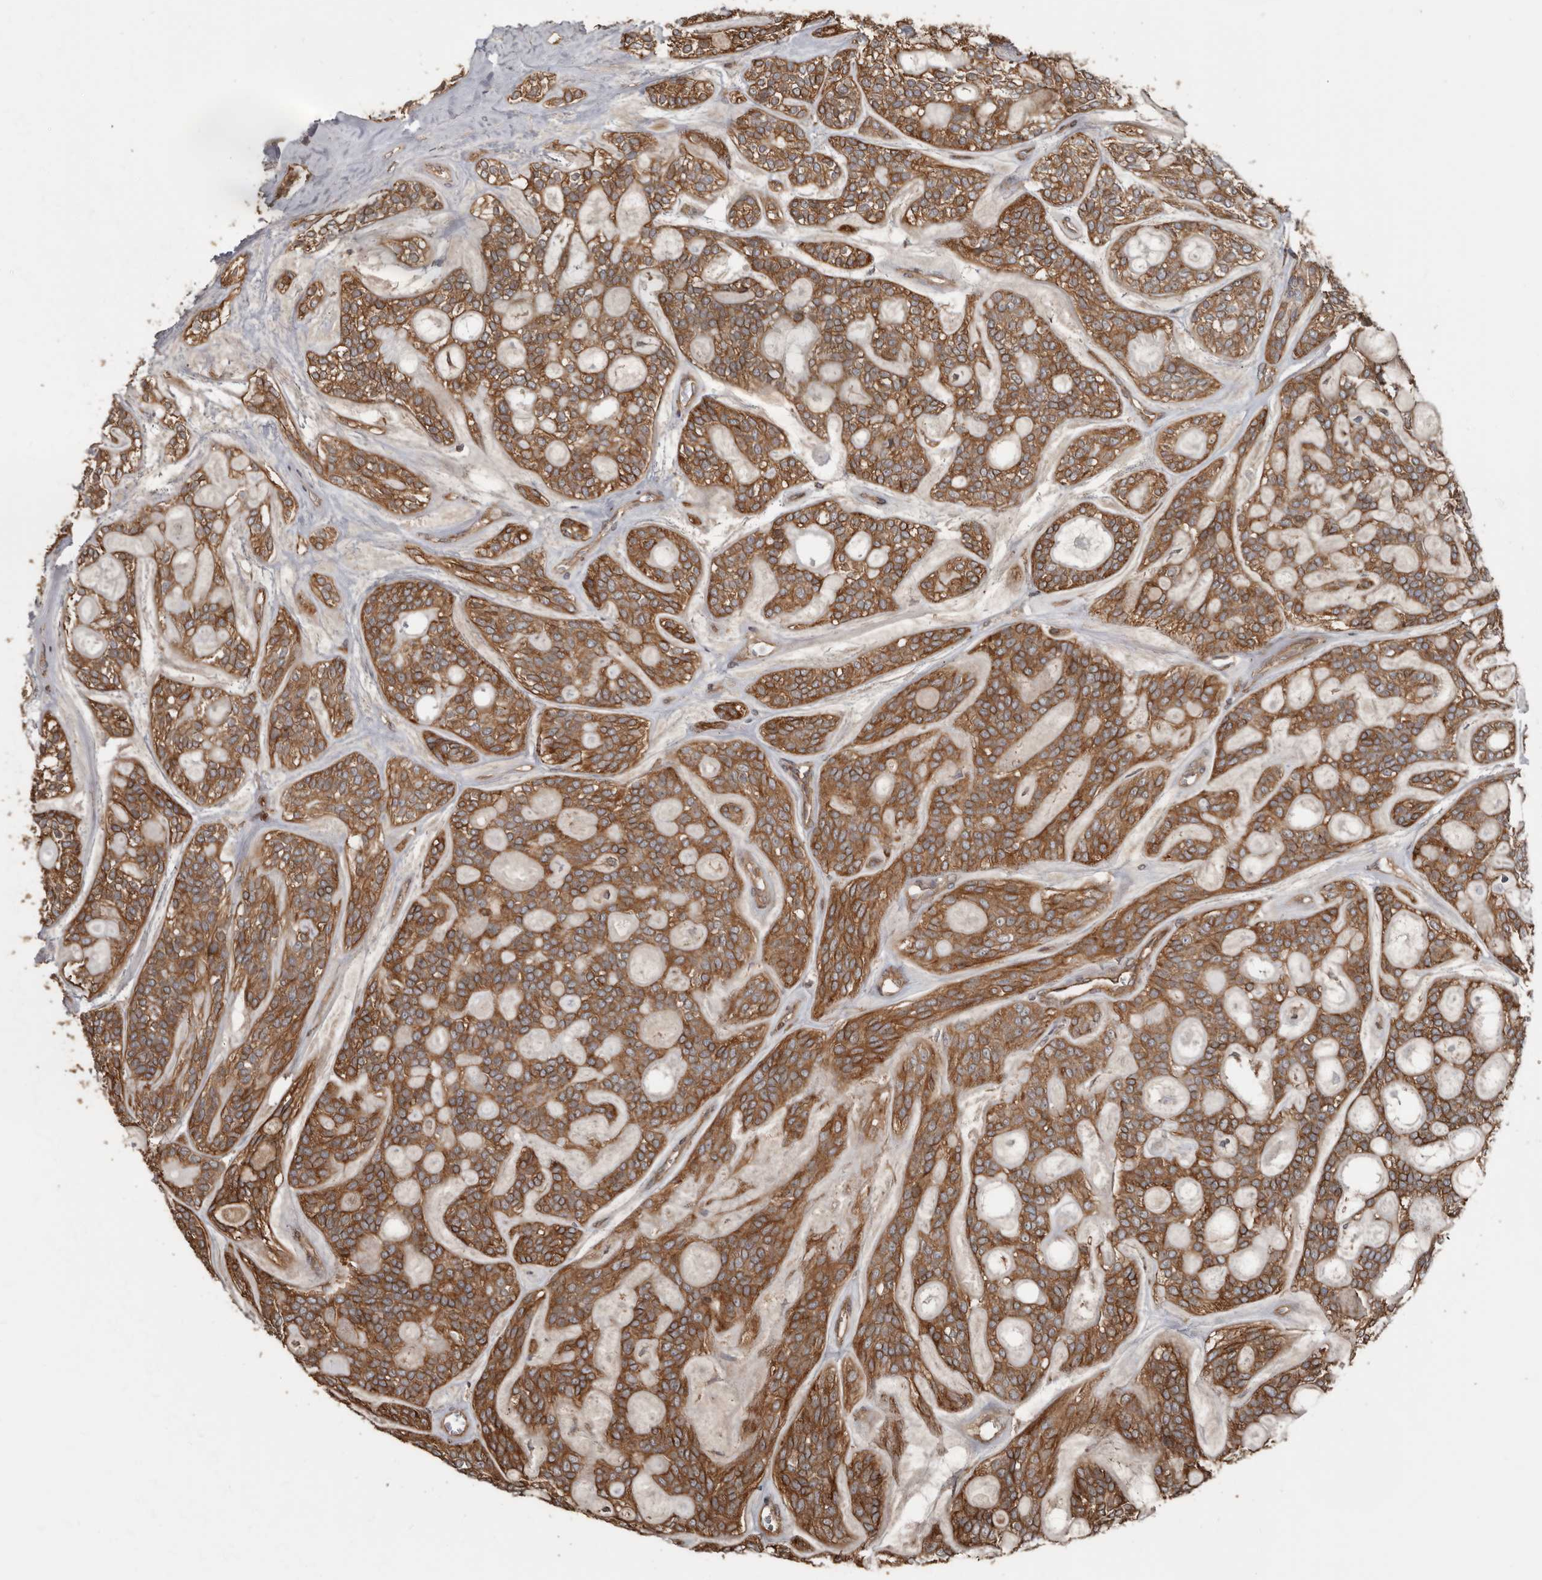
{"staining": {"intensity": "moderate", "quantity": ">75%", "location": "cytoplasmic/membranous"}, "tissue": "head and neck cancer", "cell_type": "Tumor cells", "image_type": "cancer", "snomed": [{"axis": "morphology", "description": "Adenocarcinoma, NOS"}, {"axis": "topography", "description": "Head-Neck"}], "caption": "Adenocarcinoma (head and neck) stained for a protein (brown) displays moderate cytoplasmic/membranous positive positivity in approximately >75% of tumor cells.", "gene": "EXOC3L1", "patient": {"sex": "male", "age": 66}}